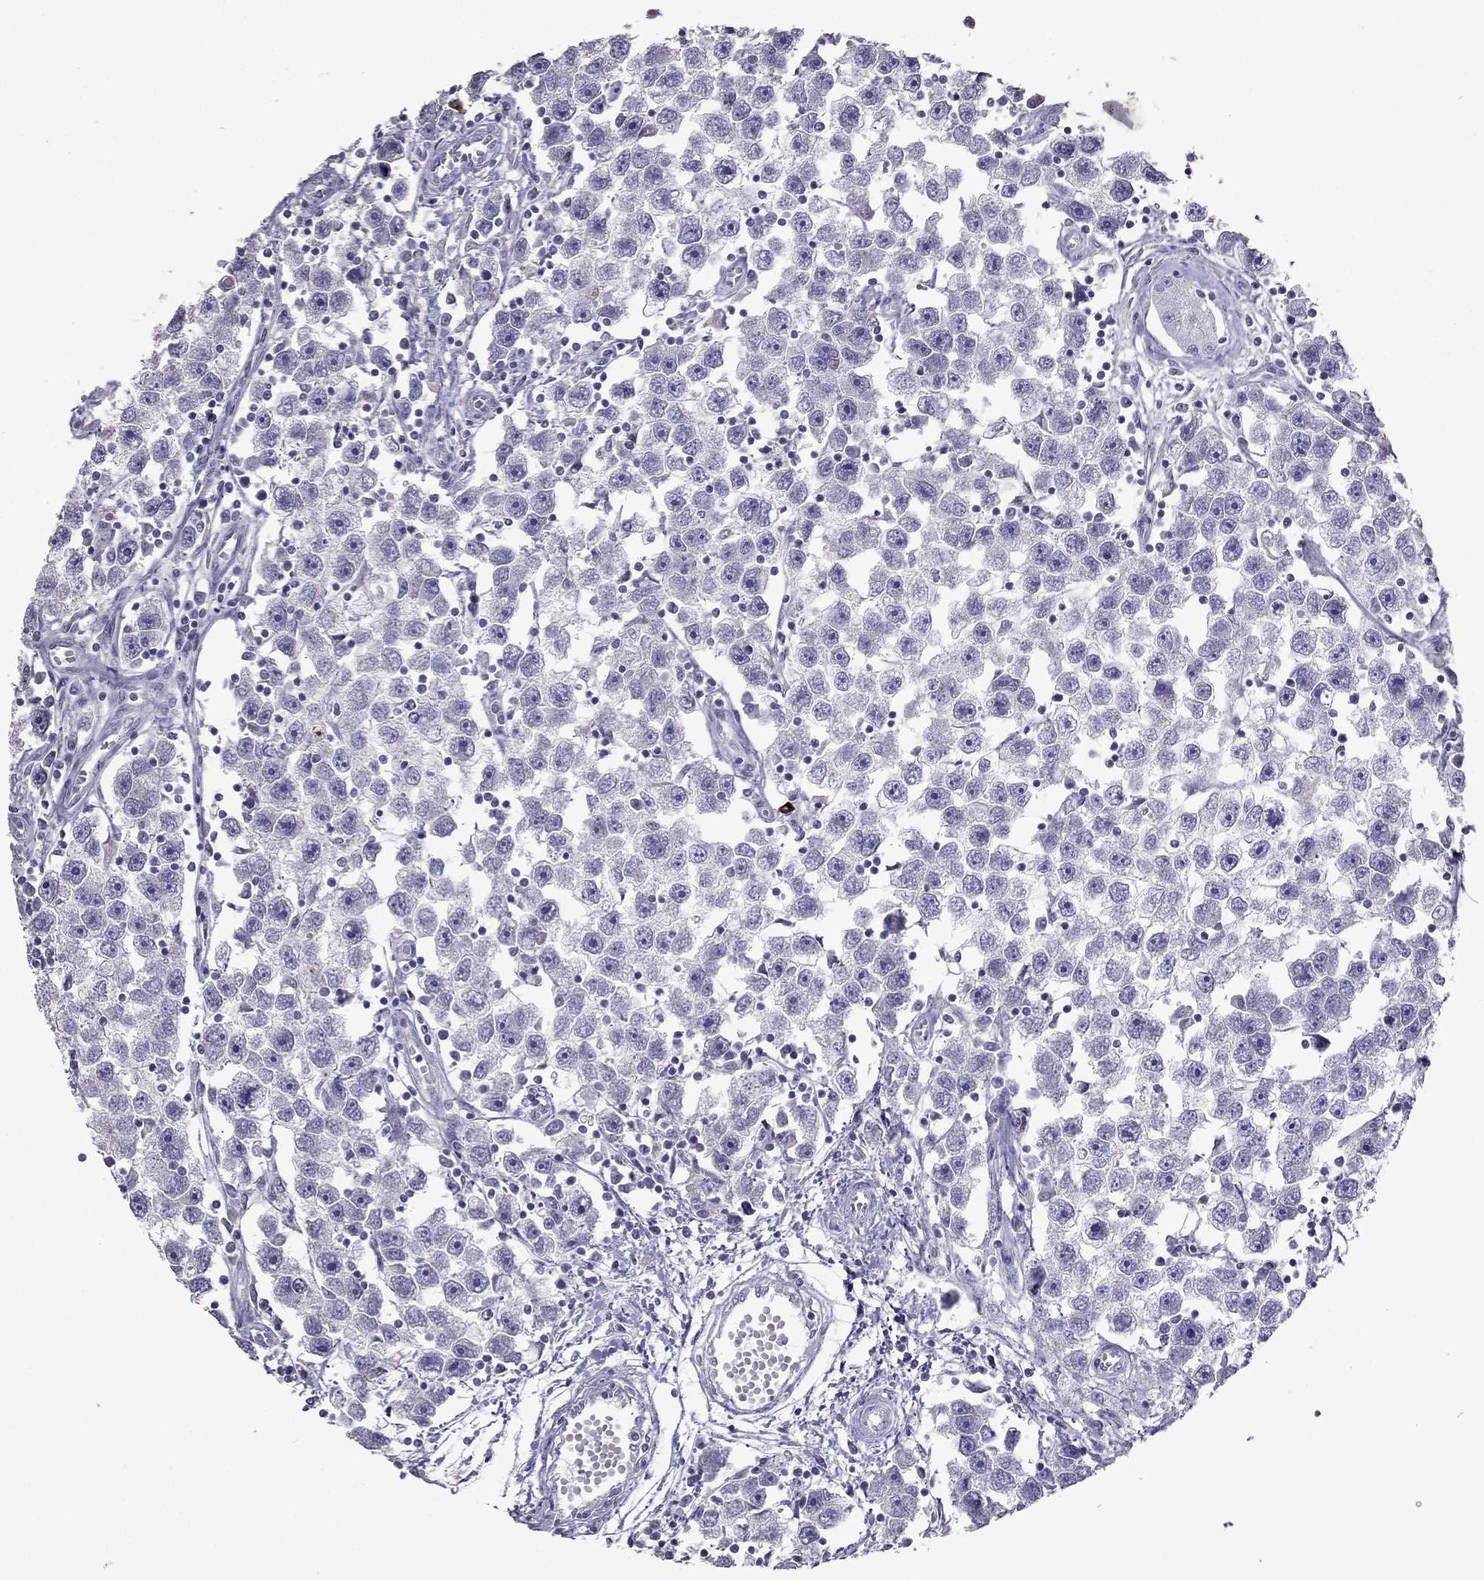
{"staining": {"intensity": "negative", "quantity": "none", "location": "none"}, "tissue": "testis cancer", "cell_type": "Tumor cells", "image_type": "cancer", "snomed": [{"axis": "morphology", "description": "Seminoma, NOS"}, {"axis": "topography", "description": "Testis"}], "caption": "Immunohistochemical staining of seminoma (testis) demonstrates no significant expression in tumor cells. (Stains: DAB immunohistochemistry with hematoxylin counter stain, Microscopy: brightfield microscopy at high magnification).", "gene": "RGS8", "patient": {"sex": "male", "age": 30}}